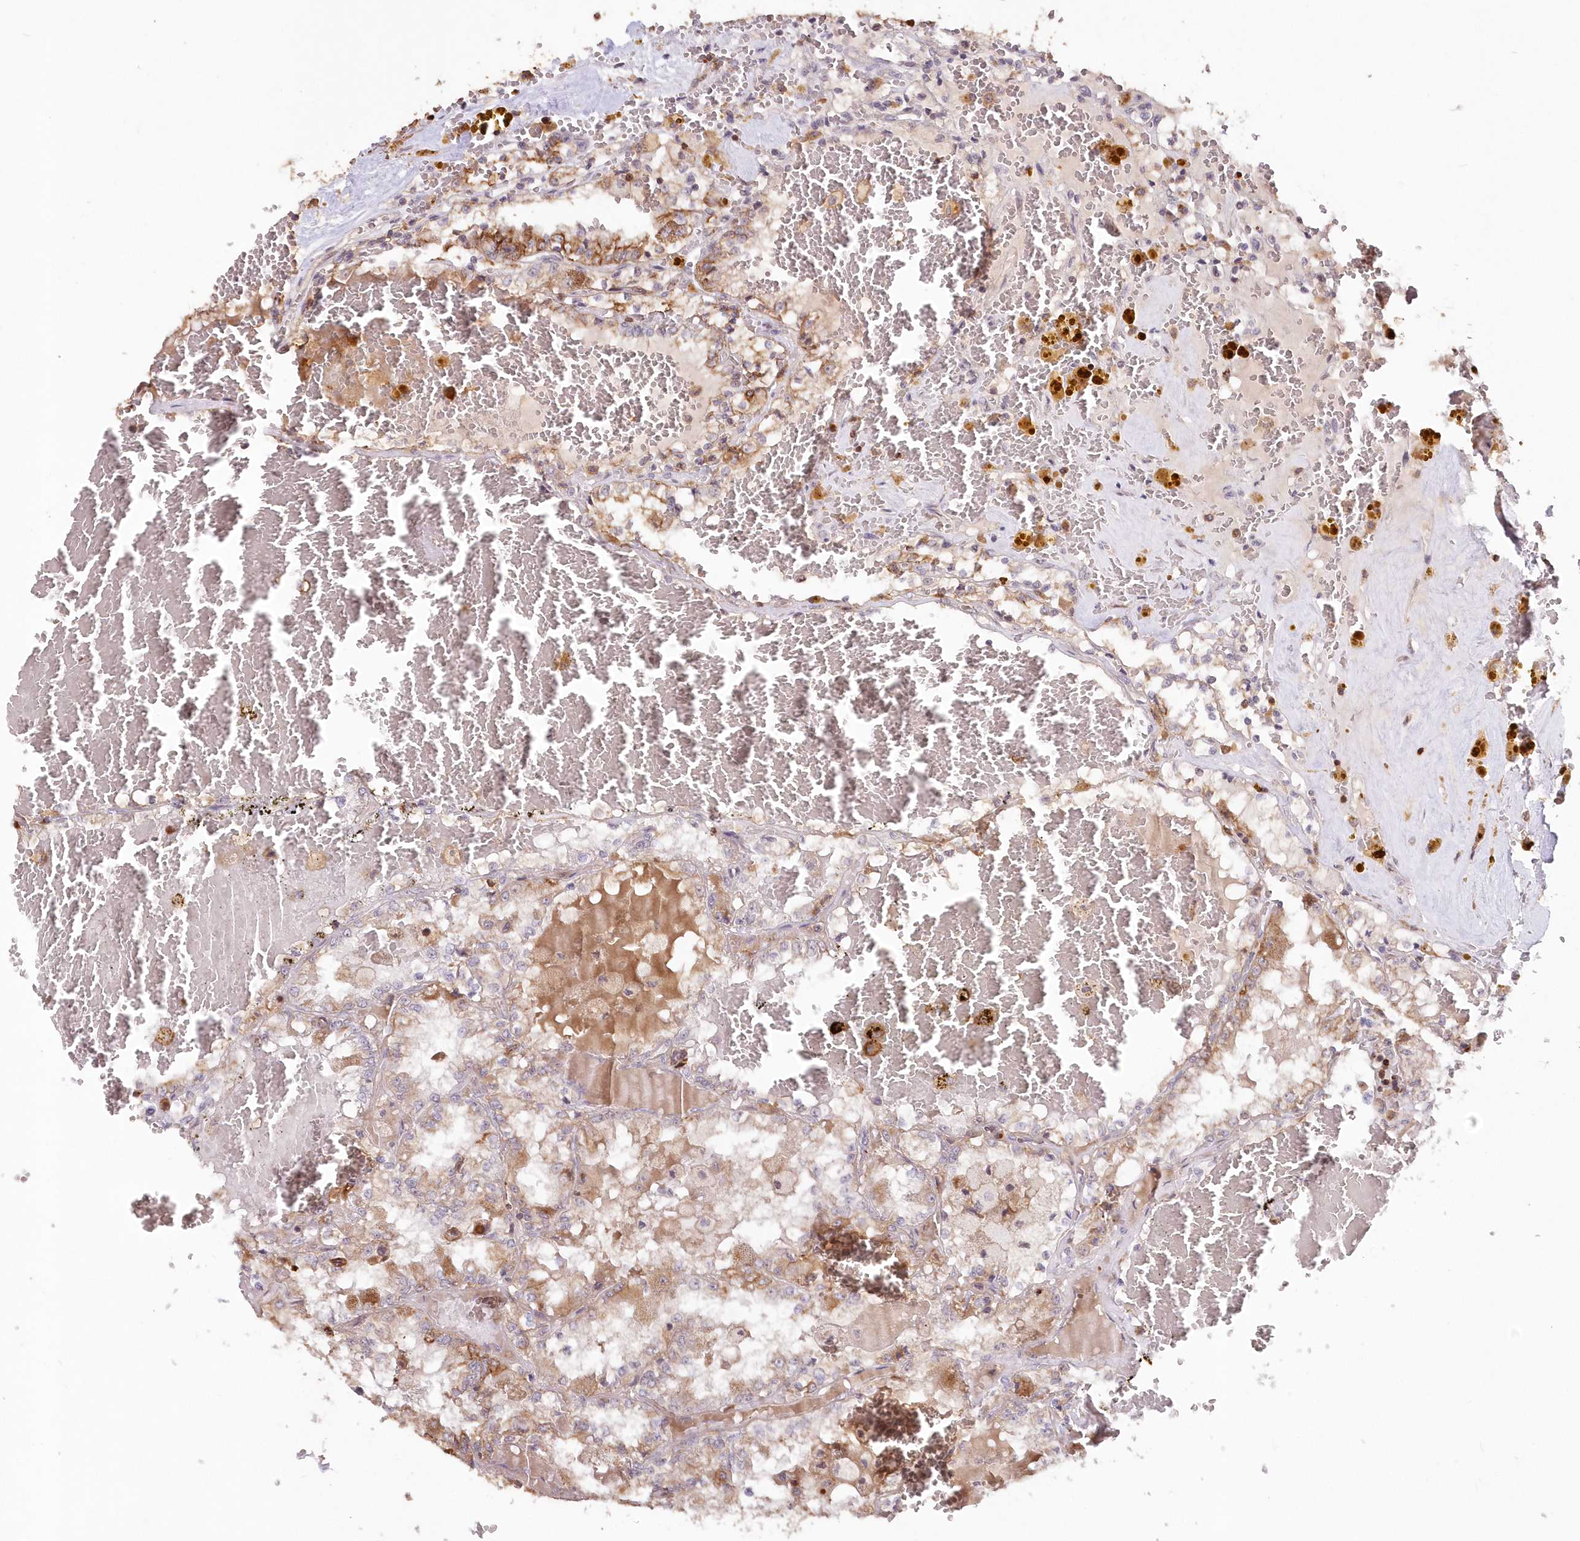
{"staining": {"intensity": "moderate", "quantity": "<25%", "location": "cytoplasmic/membranous"}, "tissue": "renal cancer", "cell_type": "Tumor cells", "image_type": "cancer", "snomed": [{"axis": "morphology", "description": "Adenocarcinoma, NOS"}, {"axis": "topography", "description": "Kidney"}], "caption": "Tumor cells display low levels of moderate cytoplasmic/membranous staining in about <25% of cells in renal adenocarcinoma.", "gene": "SNED1", "patient": {"sex": "female", "age": 56}}